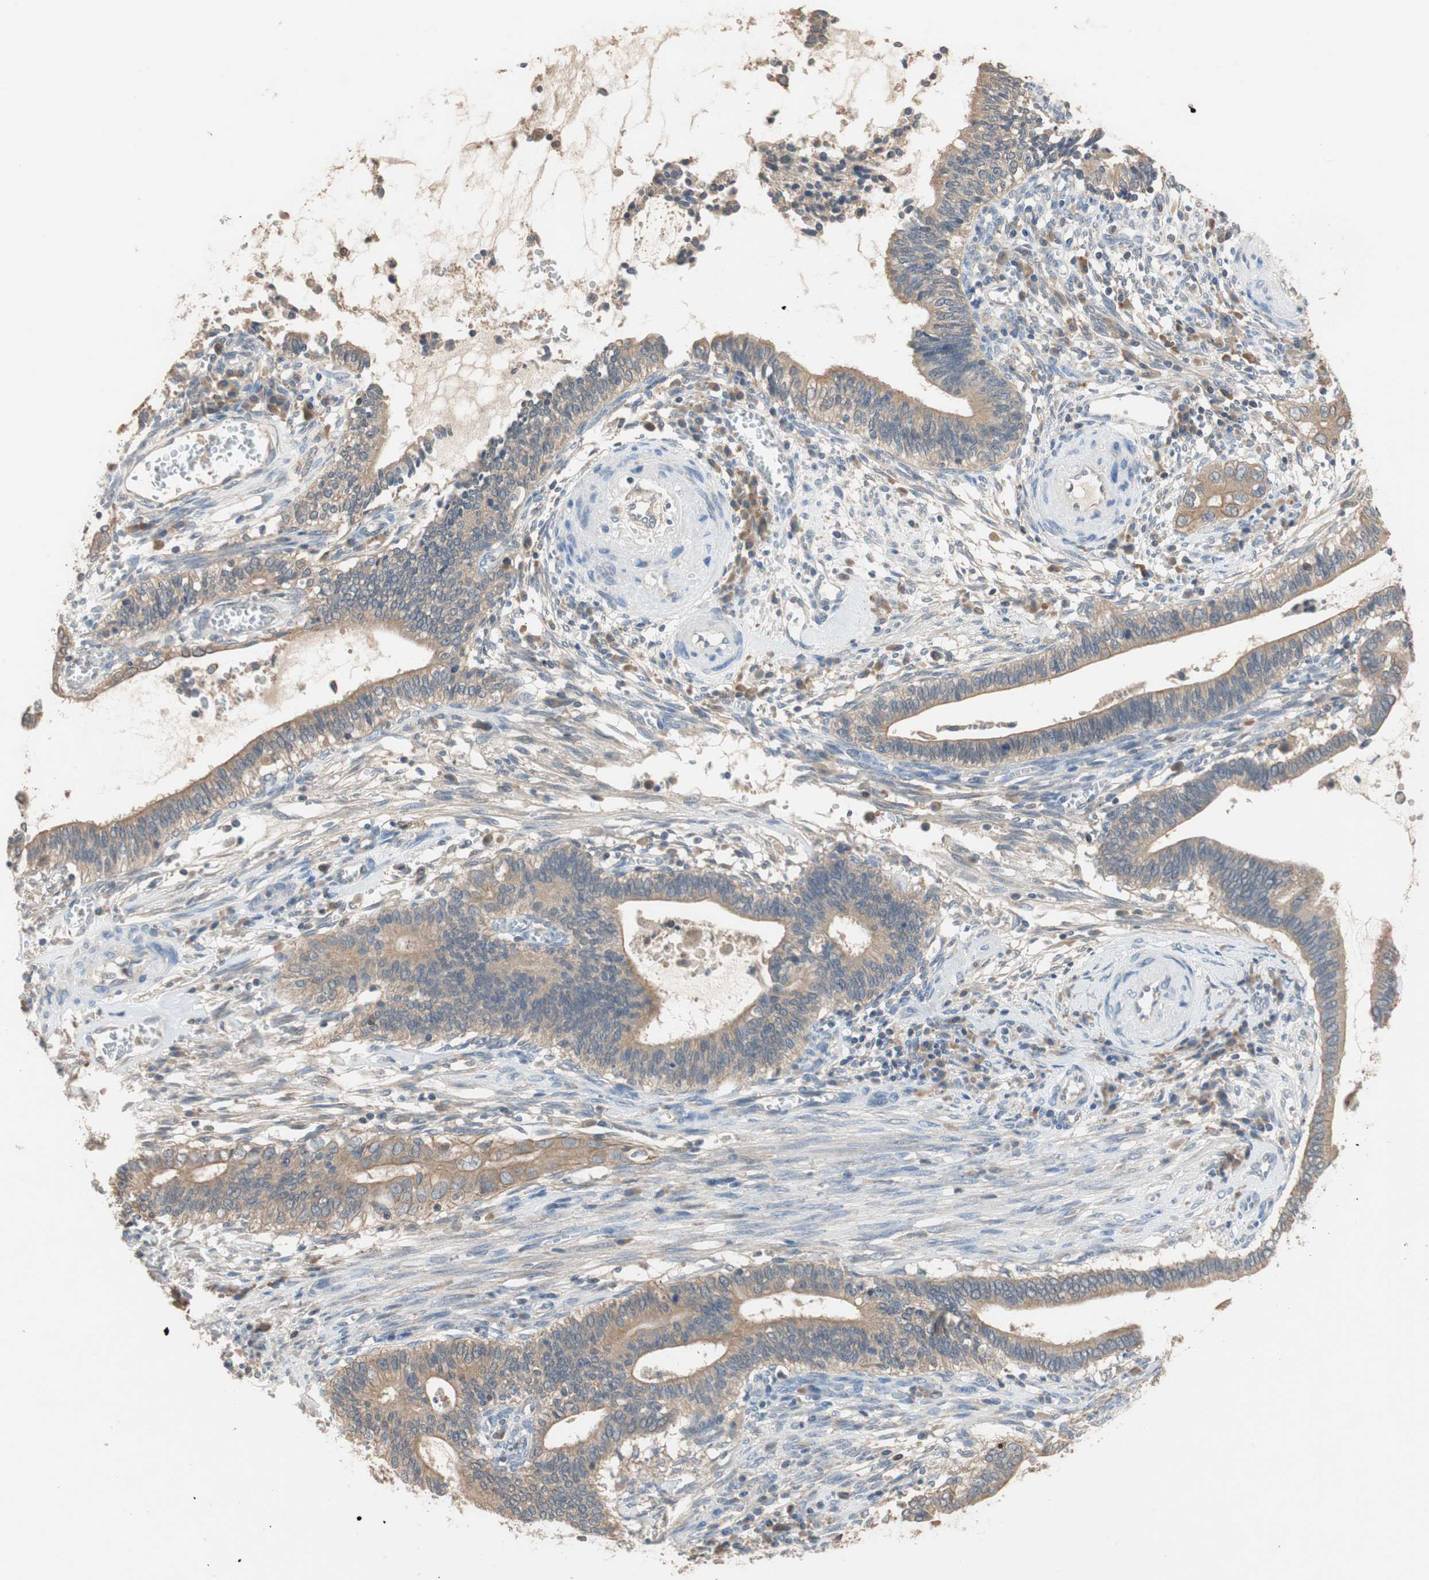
{"staining": {"intensity": "moderate", "quantity": ">75%", "location": "cytoplasmic/membranous"}, "tissue": "cervical cancer", "cell_type": "Tumor cells", "image_type": "cancer", "snomed": [{"axis": "morphology", "description": "Adenocarcinoma, NOS"}, {"axis": "topography", "description": "Cervix"}], "caption": "Human cervical cancer (adenocarcinoma) stained for a protein (brown) shows moderate cytoplasmic/membranous positive positivity in approximately >75% of tumor cells.", "gene": "ADAP1", "patient": {"sex": "female", "age": 44}}